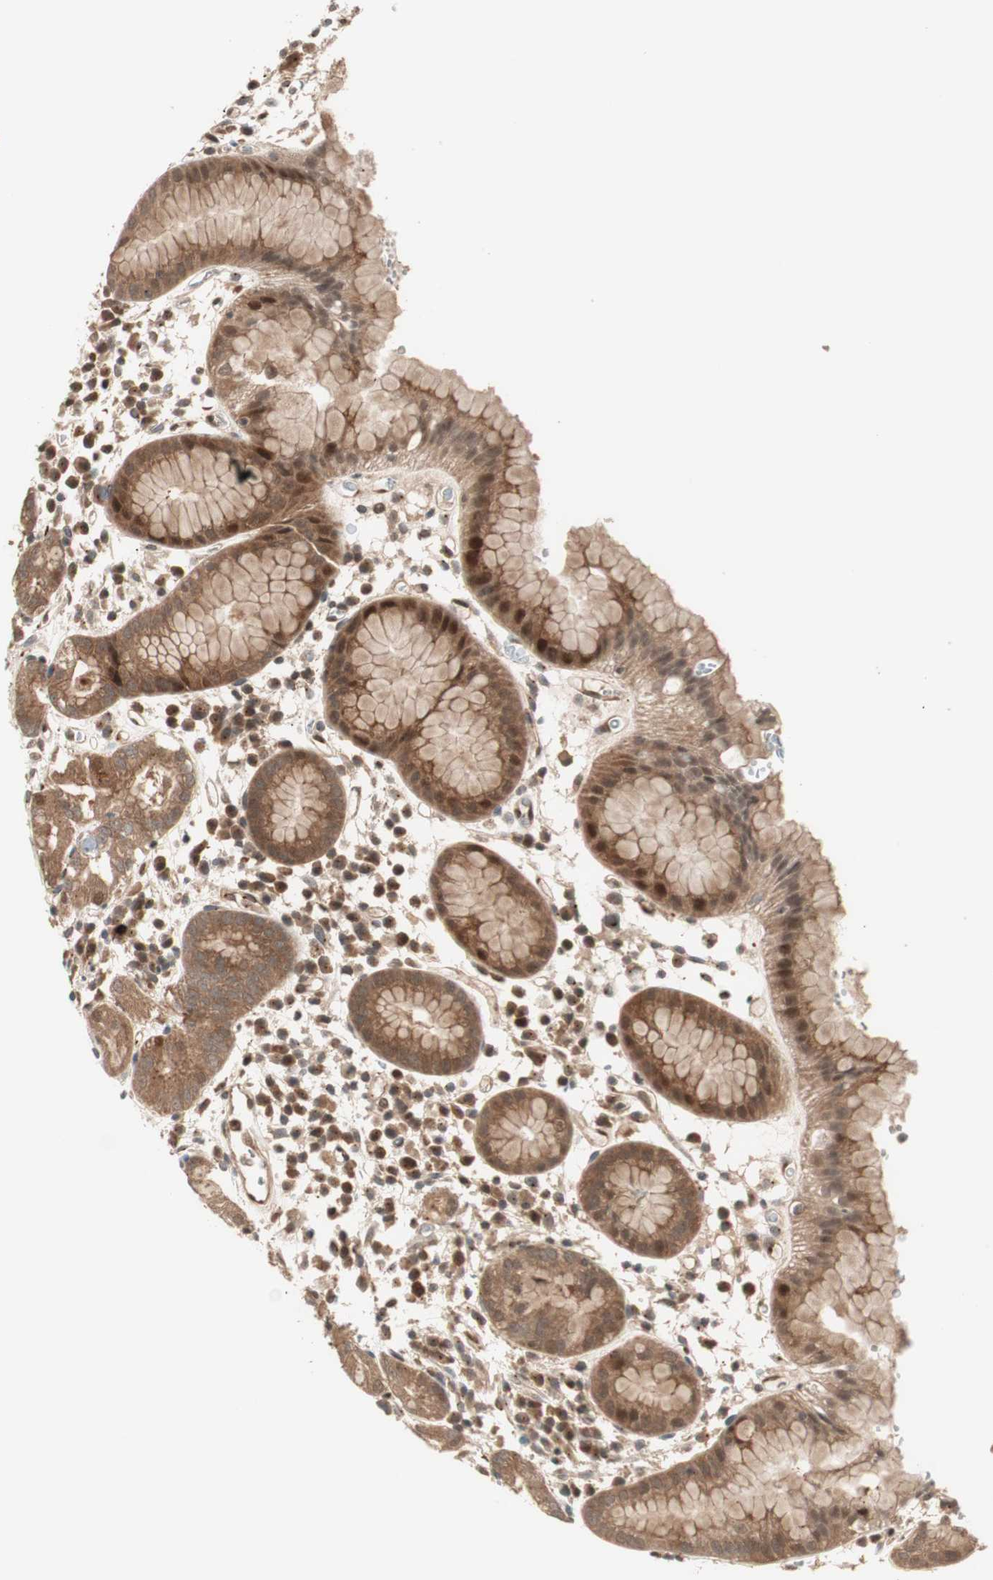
{"staining": {"intensity": "moderate", "quantity": ">75%", "location": "cytoplasmic/membranous,nuclear"}, "tissue": "stomach", "cell_type": "Glandular cells", "image_type": "normal", "snomed": [{"axis": "morphology", "description": "Normal tissue, NOS"}, {"axis": "topography", "description": "Stomach"}, {"axis": "topography", "description": "Stomach, lower"}], "caption": "A high-resolution micrograph shows IHC staining of unremarkable stomach, which exhibits moderate cytoplasmic/membranous,nuclear expression in about >75% of glandular cells.", "gene": "PRKG2", "patient": {"sex": "female", "age": 75}}